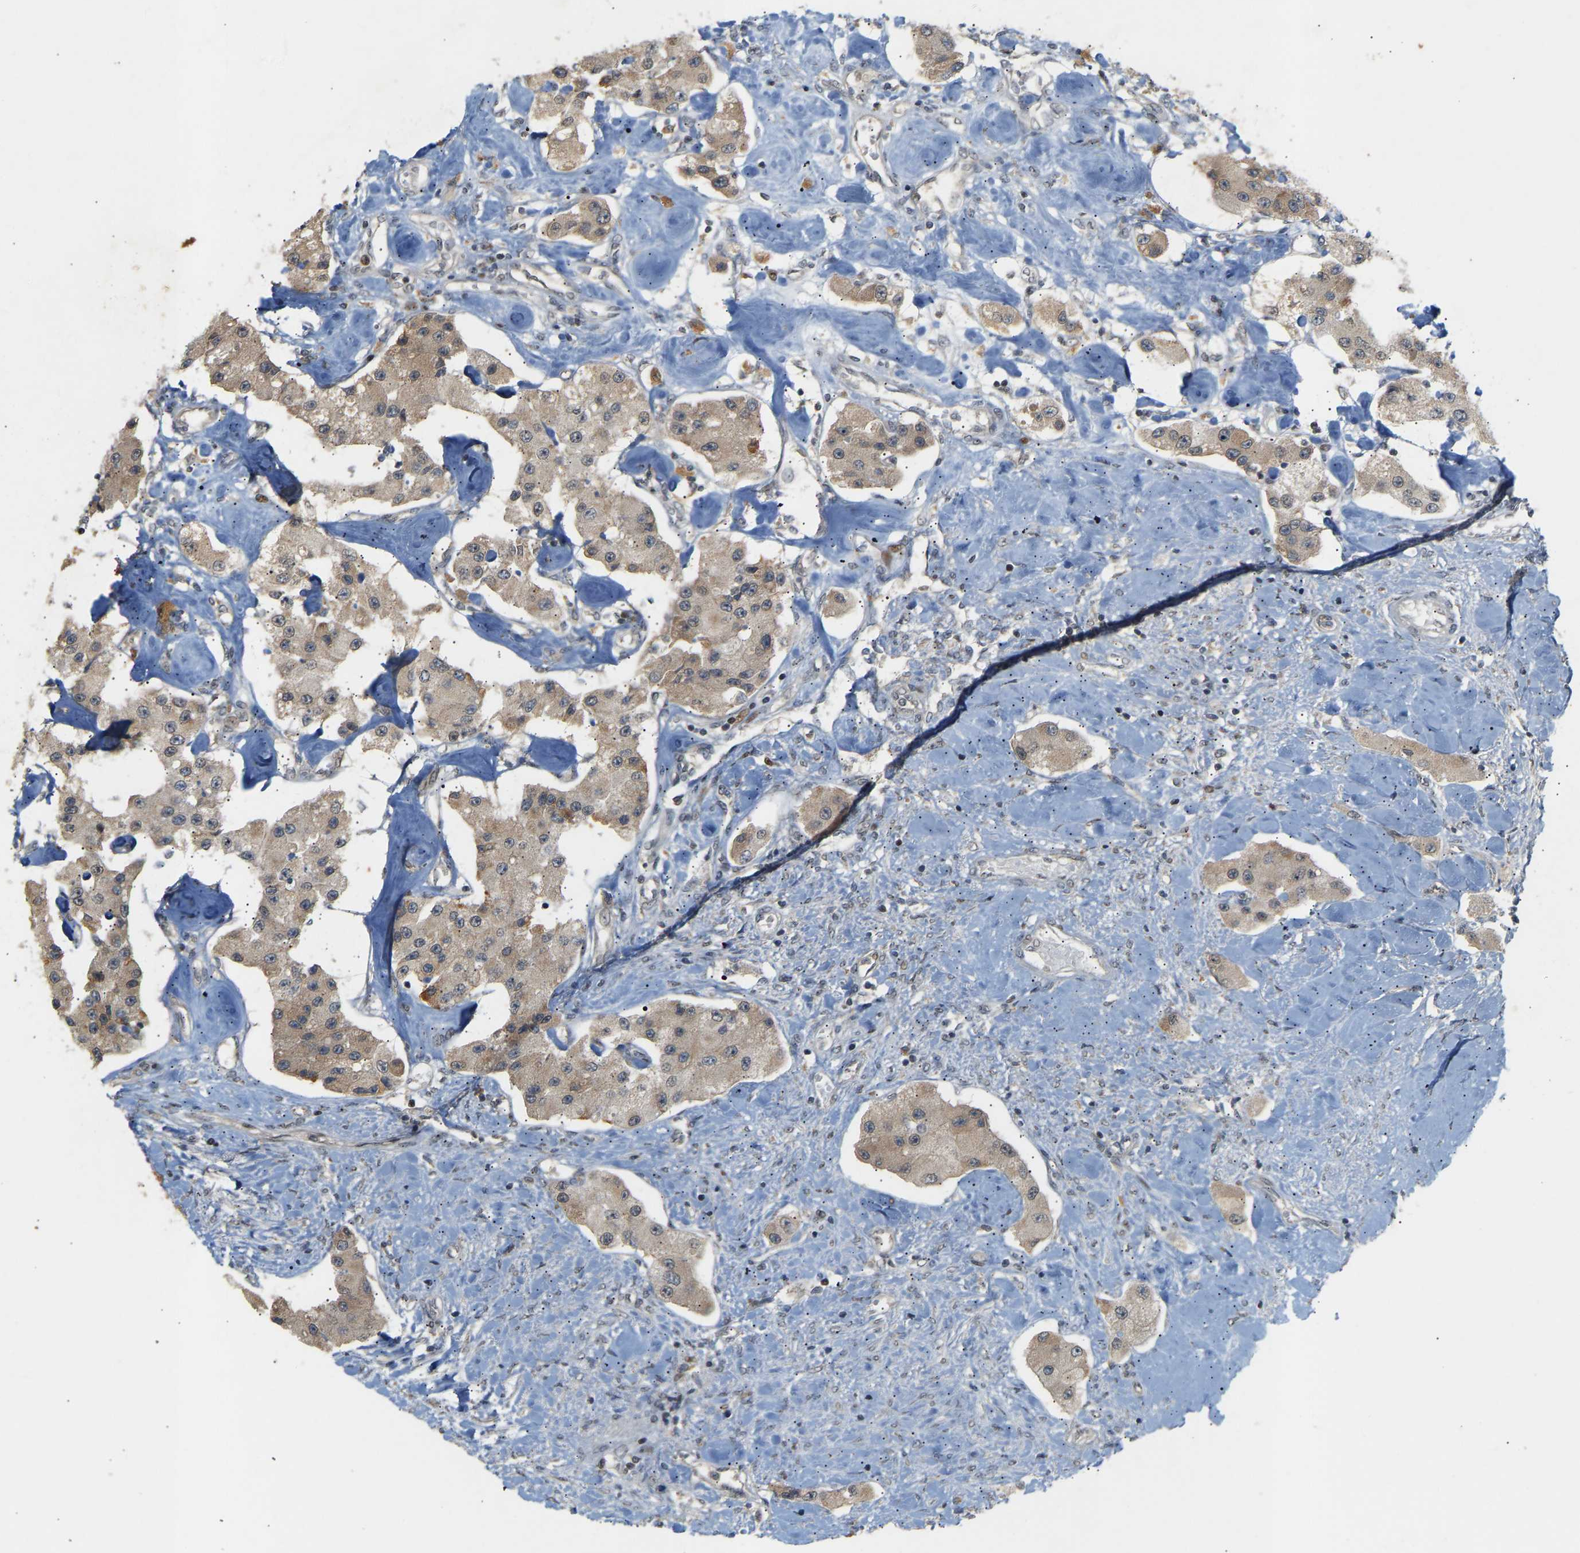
{"staining": {"intensity": "negative", "quantity": "none", "location": "none"}, "tissue": "carcinoid", "cell_type": "Tumor cells", "image_type": "cancer", "snomed": [{"axis": "morphology", "description": "Carcinoid, malignant, NOS"}, {"axis": "topography", "description": "Pancreas"}], "caption": "Photomicrograph shows no protein positivity in tumor cells of malignant carcinoid tissue.", "gene": "PTPN4", "patient": {"sex": "male", "age": 41}}